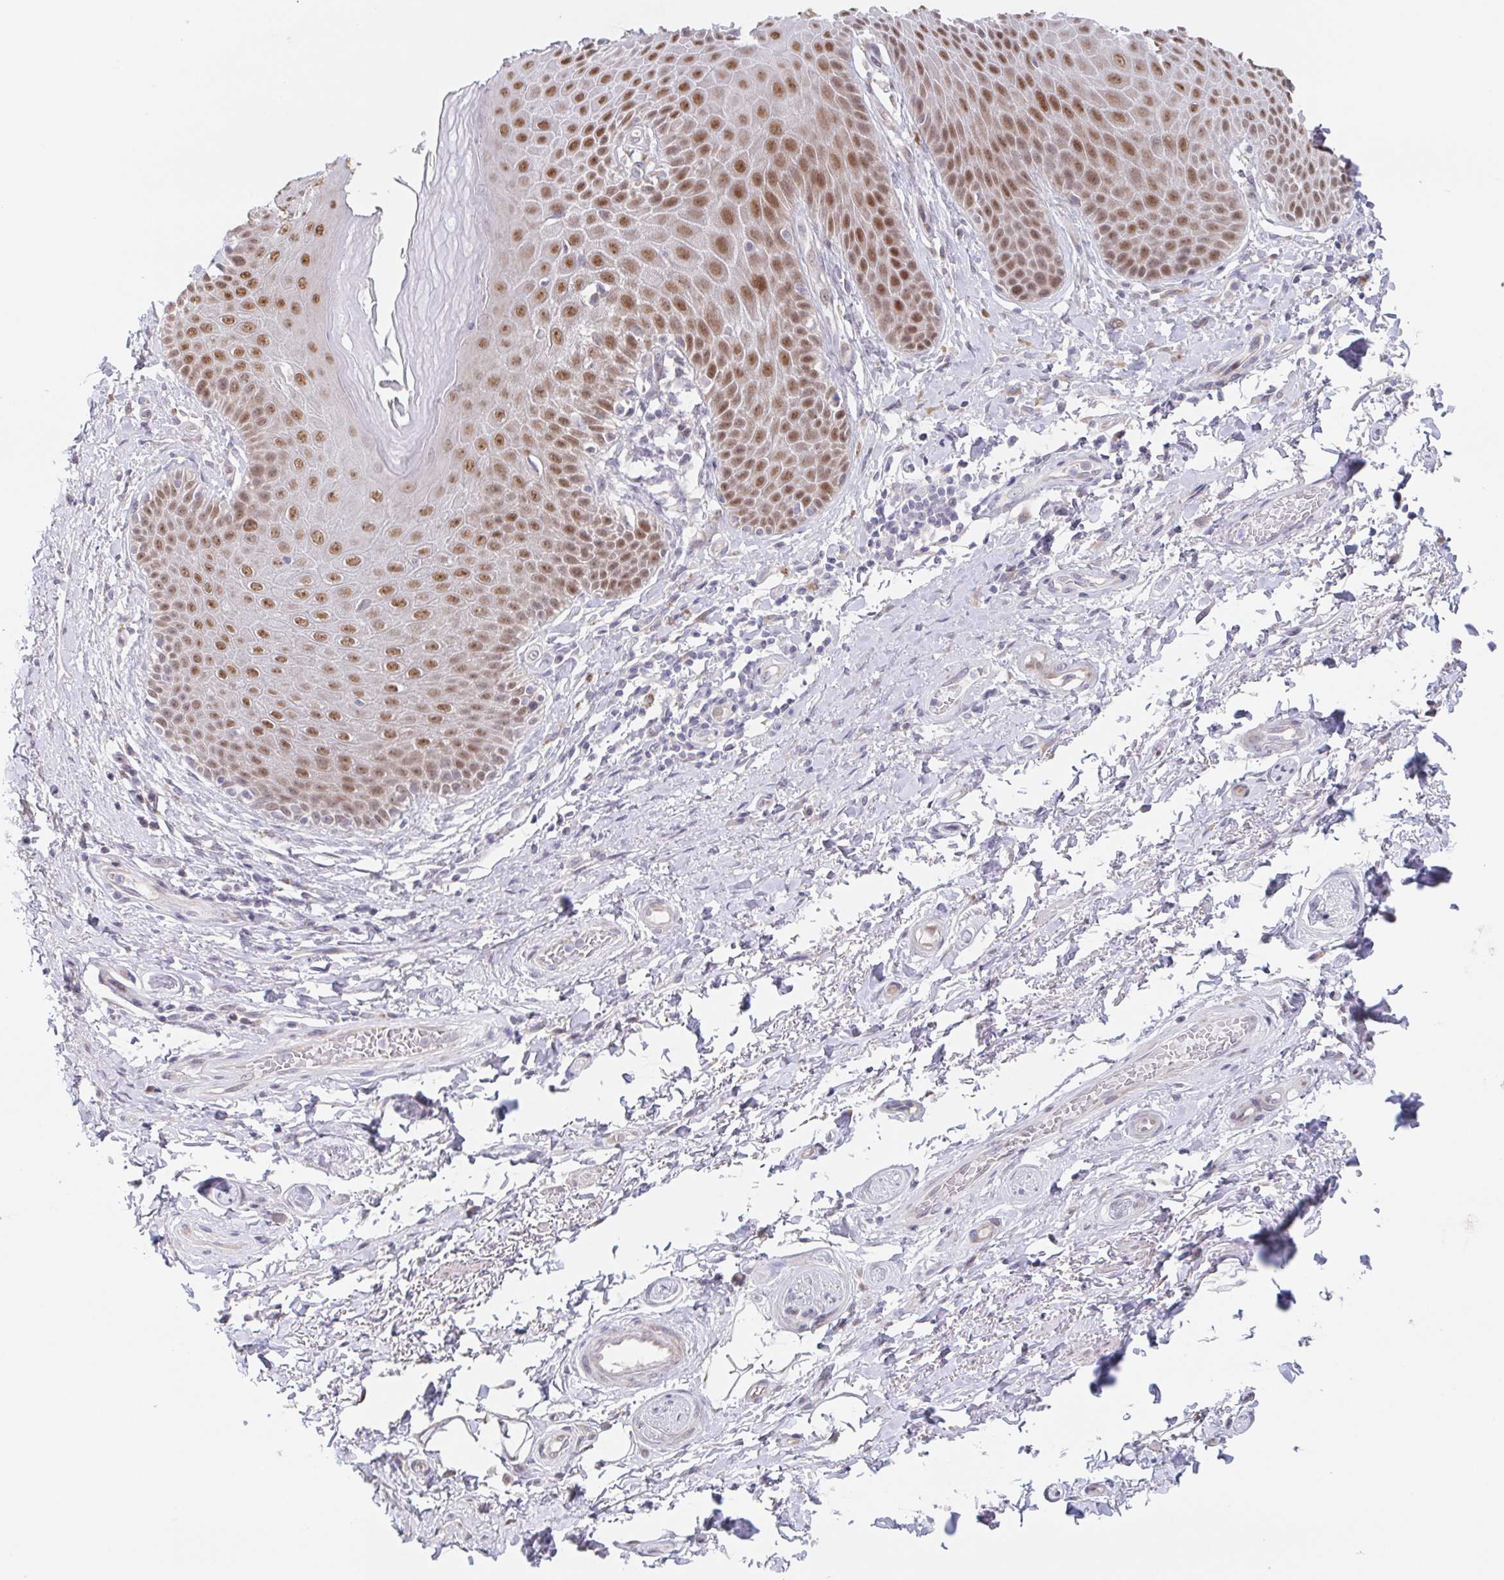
{"staining": {"intensity": "negative", "quantity": "none", "location": "none"}, "tissue": "adipose tissue", "cell_type": "Adipocytes", "image_type": "normal", "snomed": [{"axis": "morphology", "description": "Normal tissue, NOS"}, {"axis": "topography", "description": "Peripheral nerve tissue"}], "caption": "The IHC photomicrograph has no significant staining in adipocytes of adipose tissue. (Brightfield microscopy of DAB (3,3'-diaminobenzidine) immunohistochemistry at high magnification).", "gene": "POU2F3", "patient": {"sex": "male", "age": 51}}